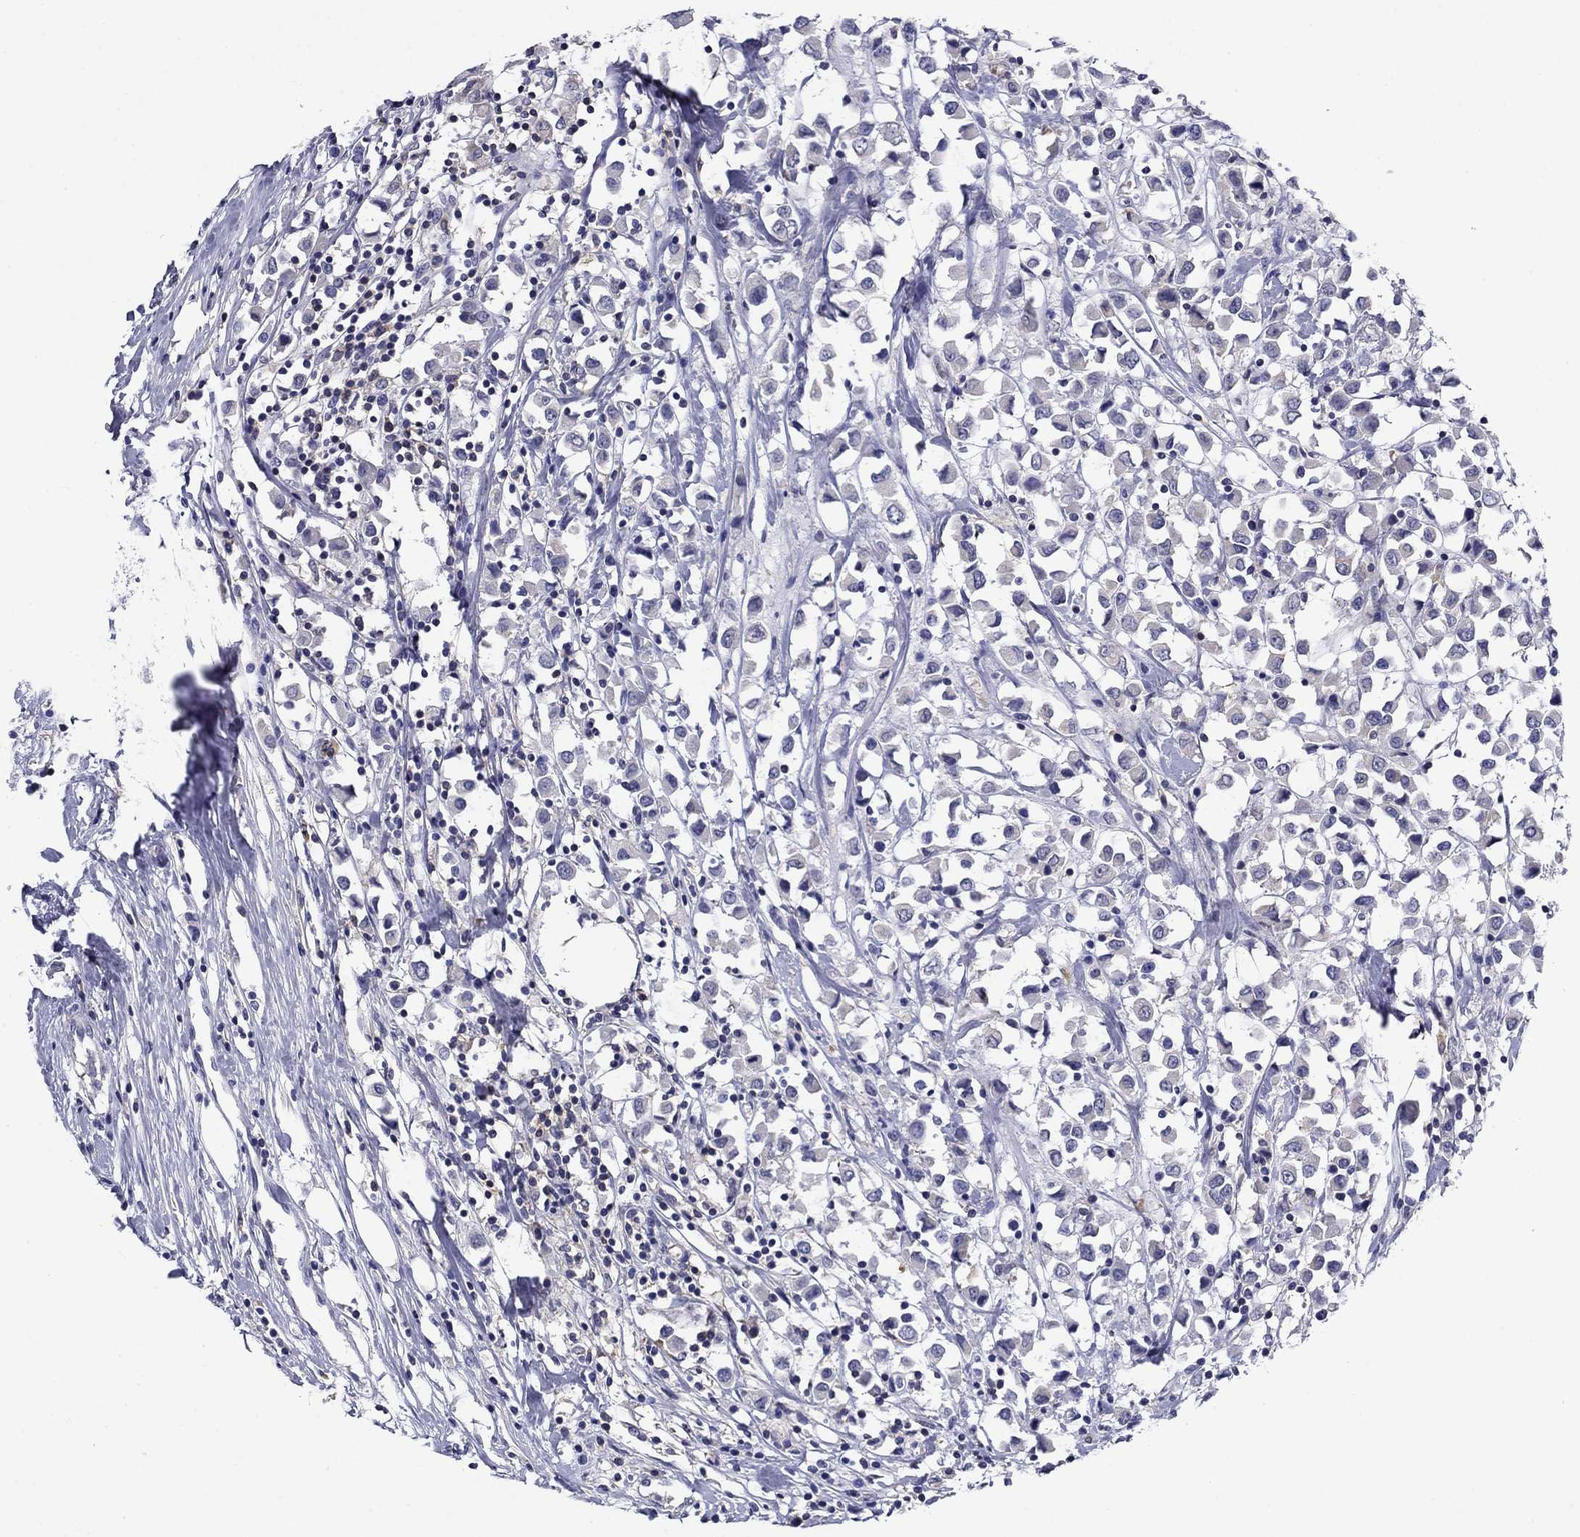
{"staining": {"intensity": "negative", "quantity": "none", "location": "none"}, "tissue": "breast cancer", "cell_type": "Tumor cells", "image_type": "cancer", "snomed": [{"axis": "morphology", "description": "Duct carcinoma"}, {"axis": "topography", "description": "Breast"}], "caption": "Photomicrograph shows no significant protein expression in tumor cells of breast infiltrating ductal carcinoma.", "gene": "POU2F2", "patient": {"sex": "female", "age": 61}}